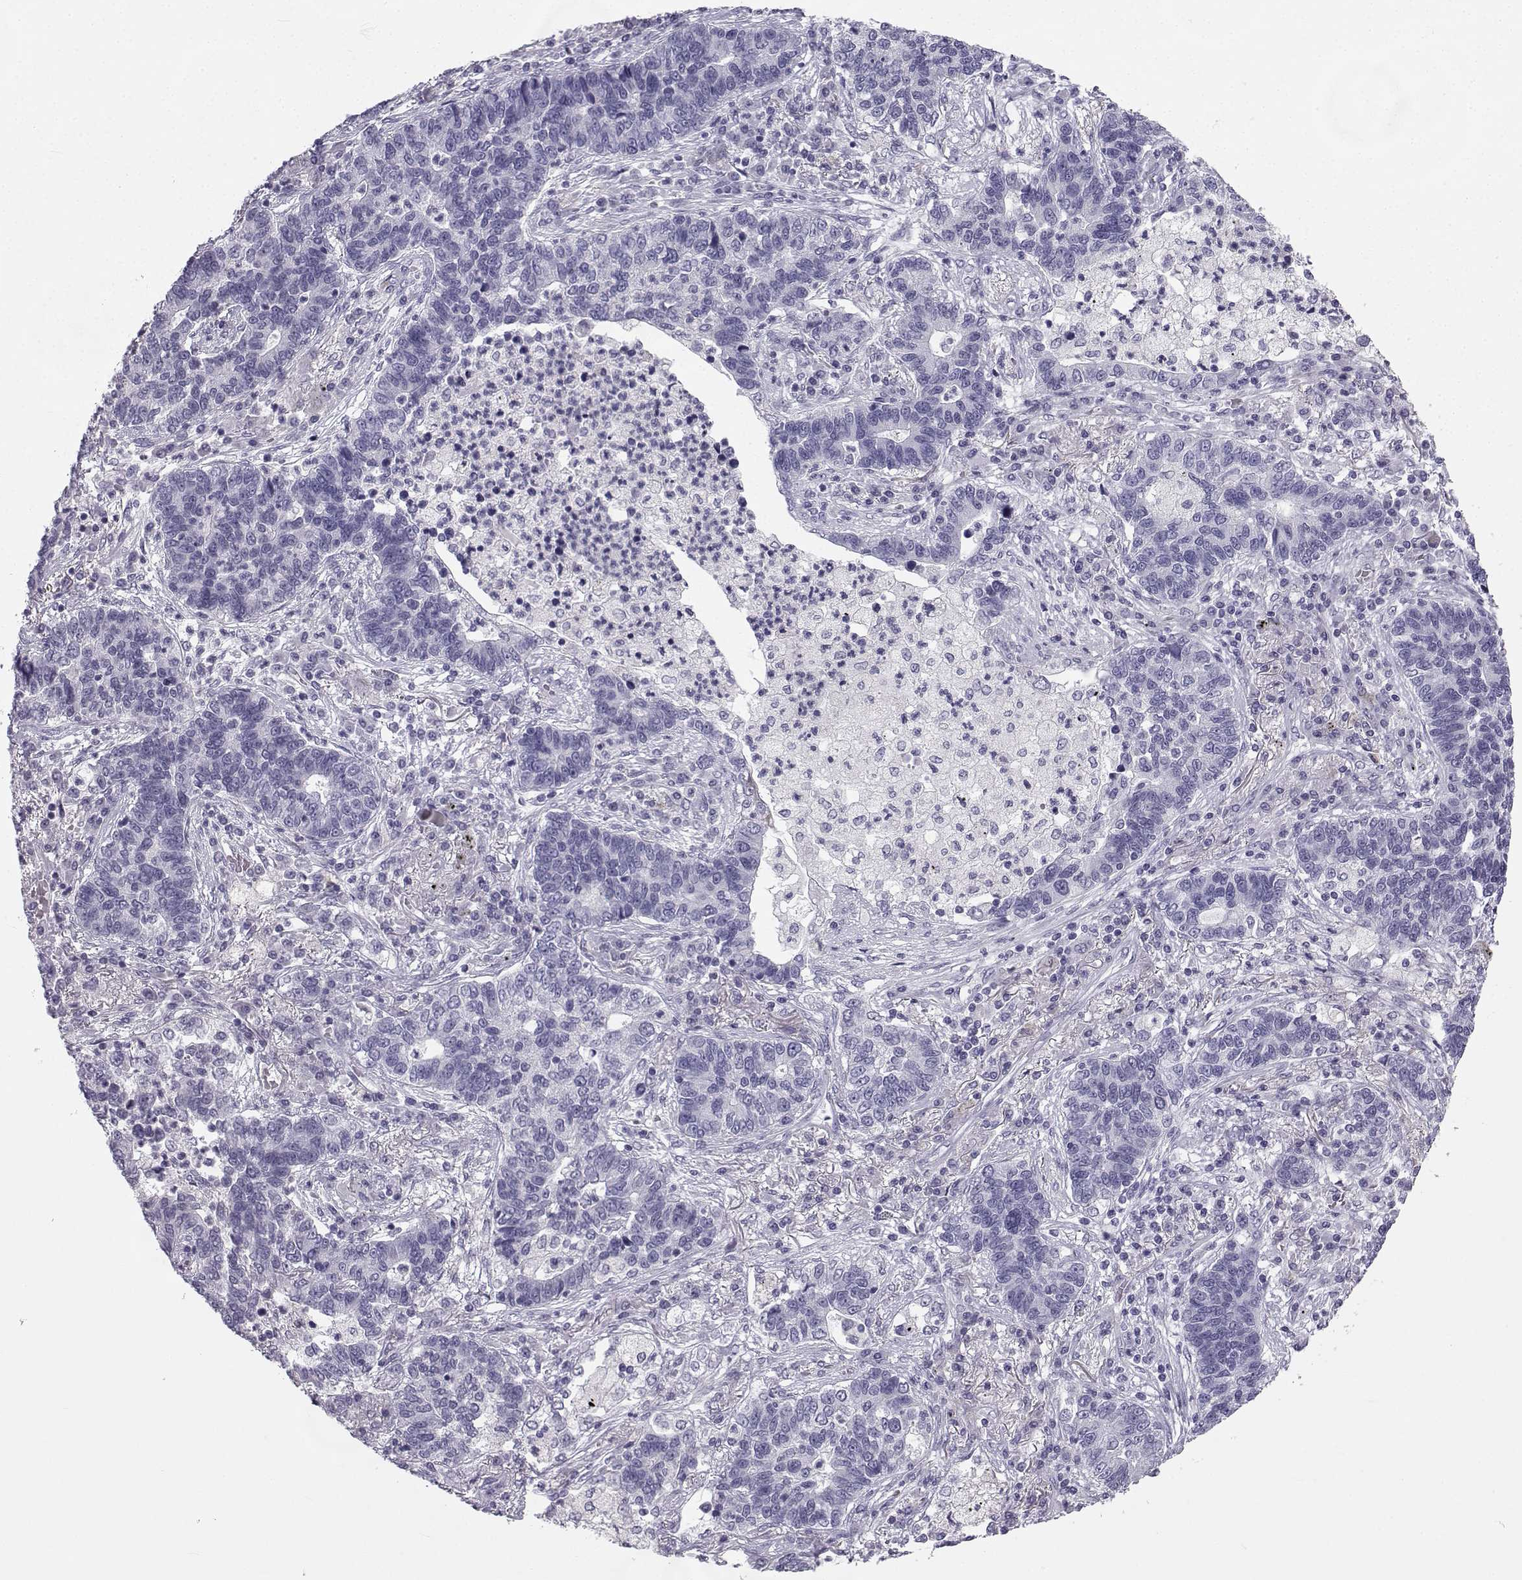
{"staining": {"intensity": "negative", "quantity": "none", "location": "none"}, "tissue": "lung cancer", "cell_type": "Tumor cells", "image_type": "cancer", "snomed": [{"axis": "morphology", "description": "Adenocarcinoma, NOS"}, {"axis": "topography", "description": "Lung"}], "caption": "Immunohistochemical staining of human lung cancer exhibits no significant staining in tumor cells.", "gene": "SYCE1", "patient": {"sex": "female", "age": 57}}